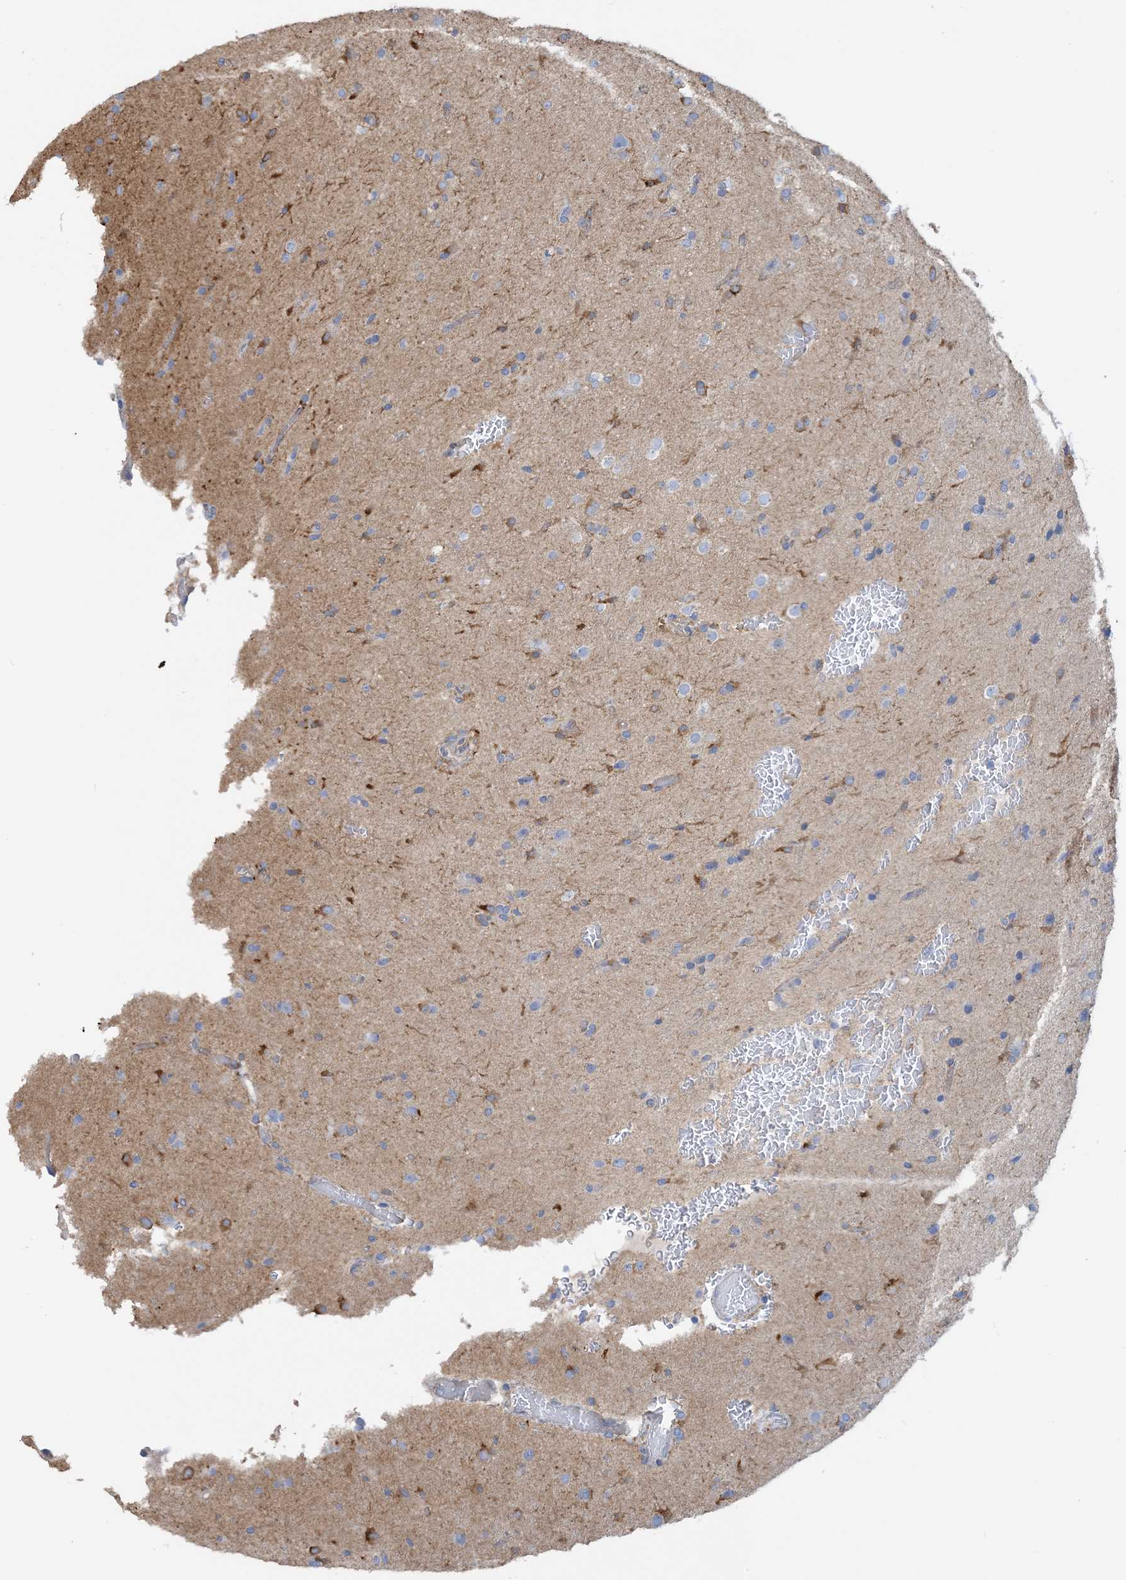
{"staining": {"intensity": "negative", "quantity": "none", "location": "none"}, "tissue": "glioma", "cell_type": "Tumor cells", "image_type": "cancer", "snomed": [{"axis": "morphology", "description": "Glioma, malignant, Low grade"}, {"axis": "topography", "description": "Brain"}], "caption": "Immunohistochemistry micrograph of neoplastic tissue: low-grade glioma (malignant) stained with DAB displays no significant protein positivity in tumor cells.", "gene": "CALHM5", "patient": {"sex": "male", "age": 65}}